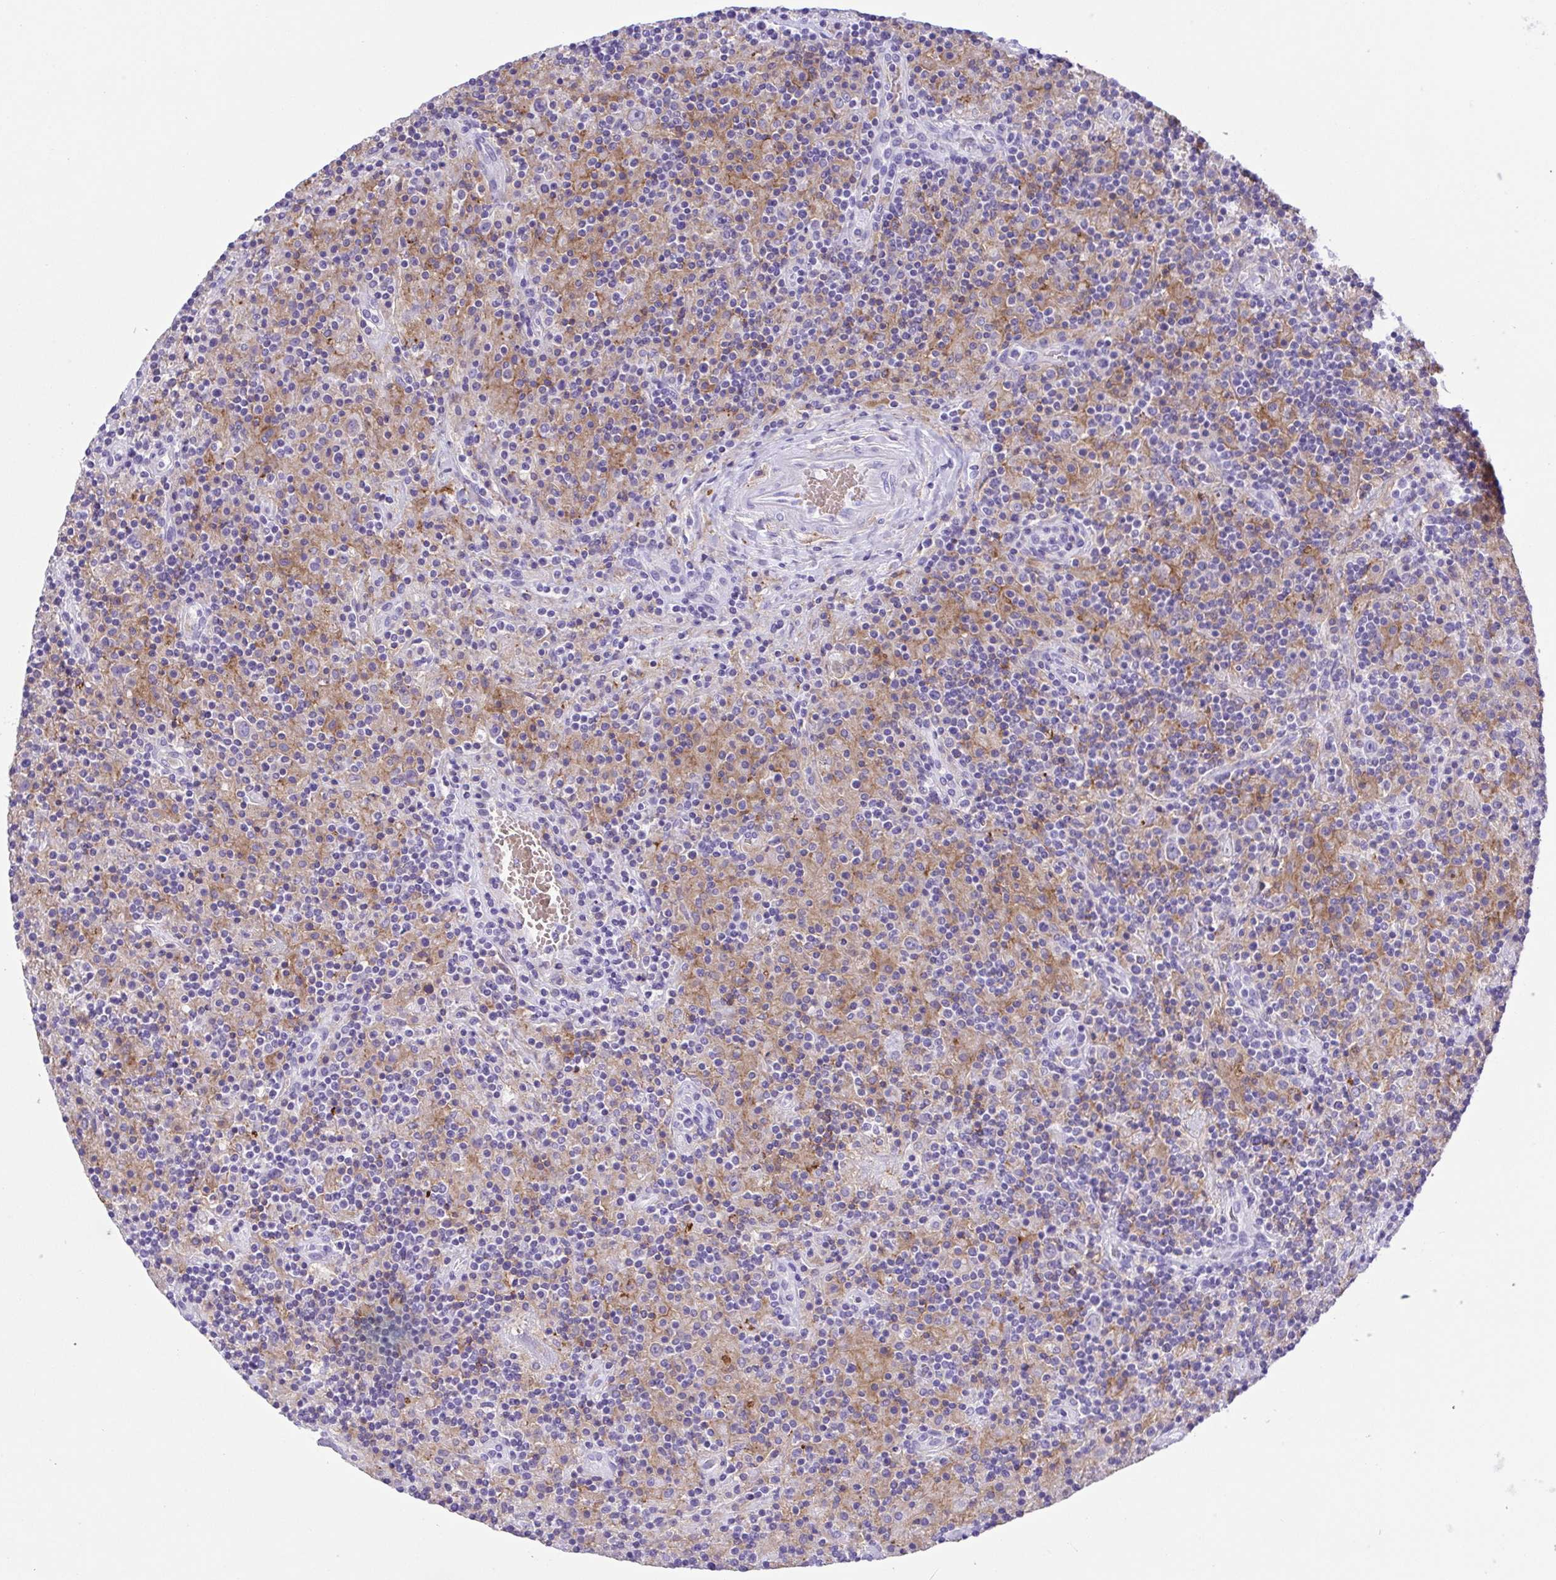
{"staining": {"intensity": "negative", "quantity": "none", "location": "none"}, "tissue": "lymphoma", "cell_type": "Tumor cells", "image_type": "cancer", "snomed": [{"axis": "morphology", "description": "Hodgkin's disease, NOS"}, {"axis": "topography", "description": "Lymph node"}], "caption": "The micrograph reveals no significant expression in tumor cells of Hodgkin's disease. (DAB immunohistochemistry (IHC) with hematoxylin counter stain).", "gene": "CD72", "patient": {"sex": "male", "age": 70}}